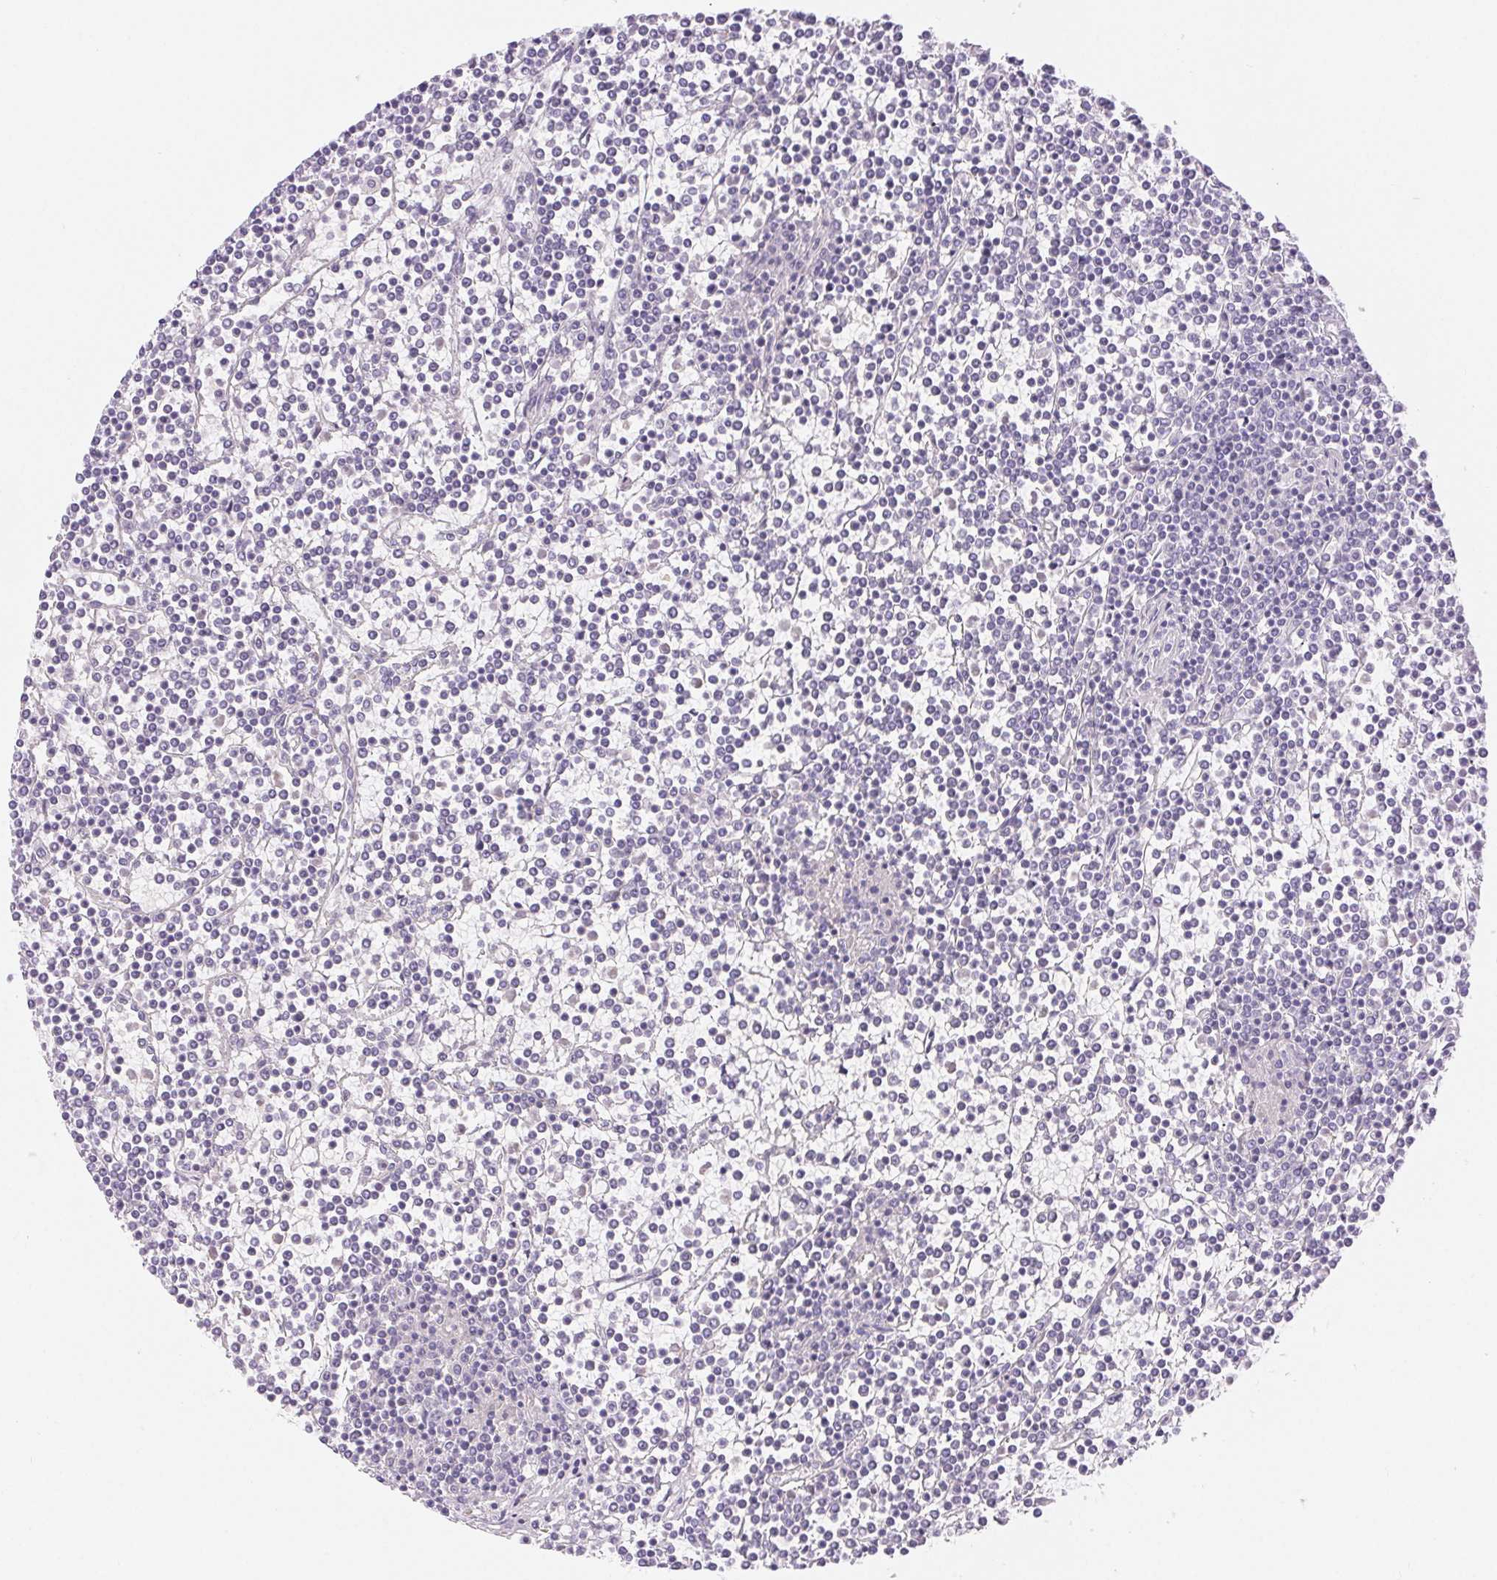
{"staining": {"intensity": "negative", "quantity": "none", "location": "none"}, "tissue": "lymphoma", "cell_type": "Tumor cells", "image_type": "cancer", "snomed": [{"axis": "morphology", "description": "Malignant lymphoma, non-Hodgkin's type, Low grade"}, {"axis": "topography", "description": "Spleen"}], "caption": "The micrograph exhibits no staining of tumor cells in malignant lymphoma, non-Hodgkin's type (low-grade).", "gene": "CLDN16", "patient": {"sex": "female", "age": 19}}